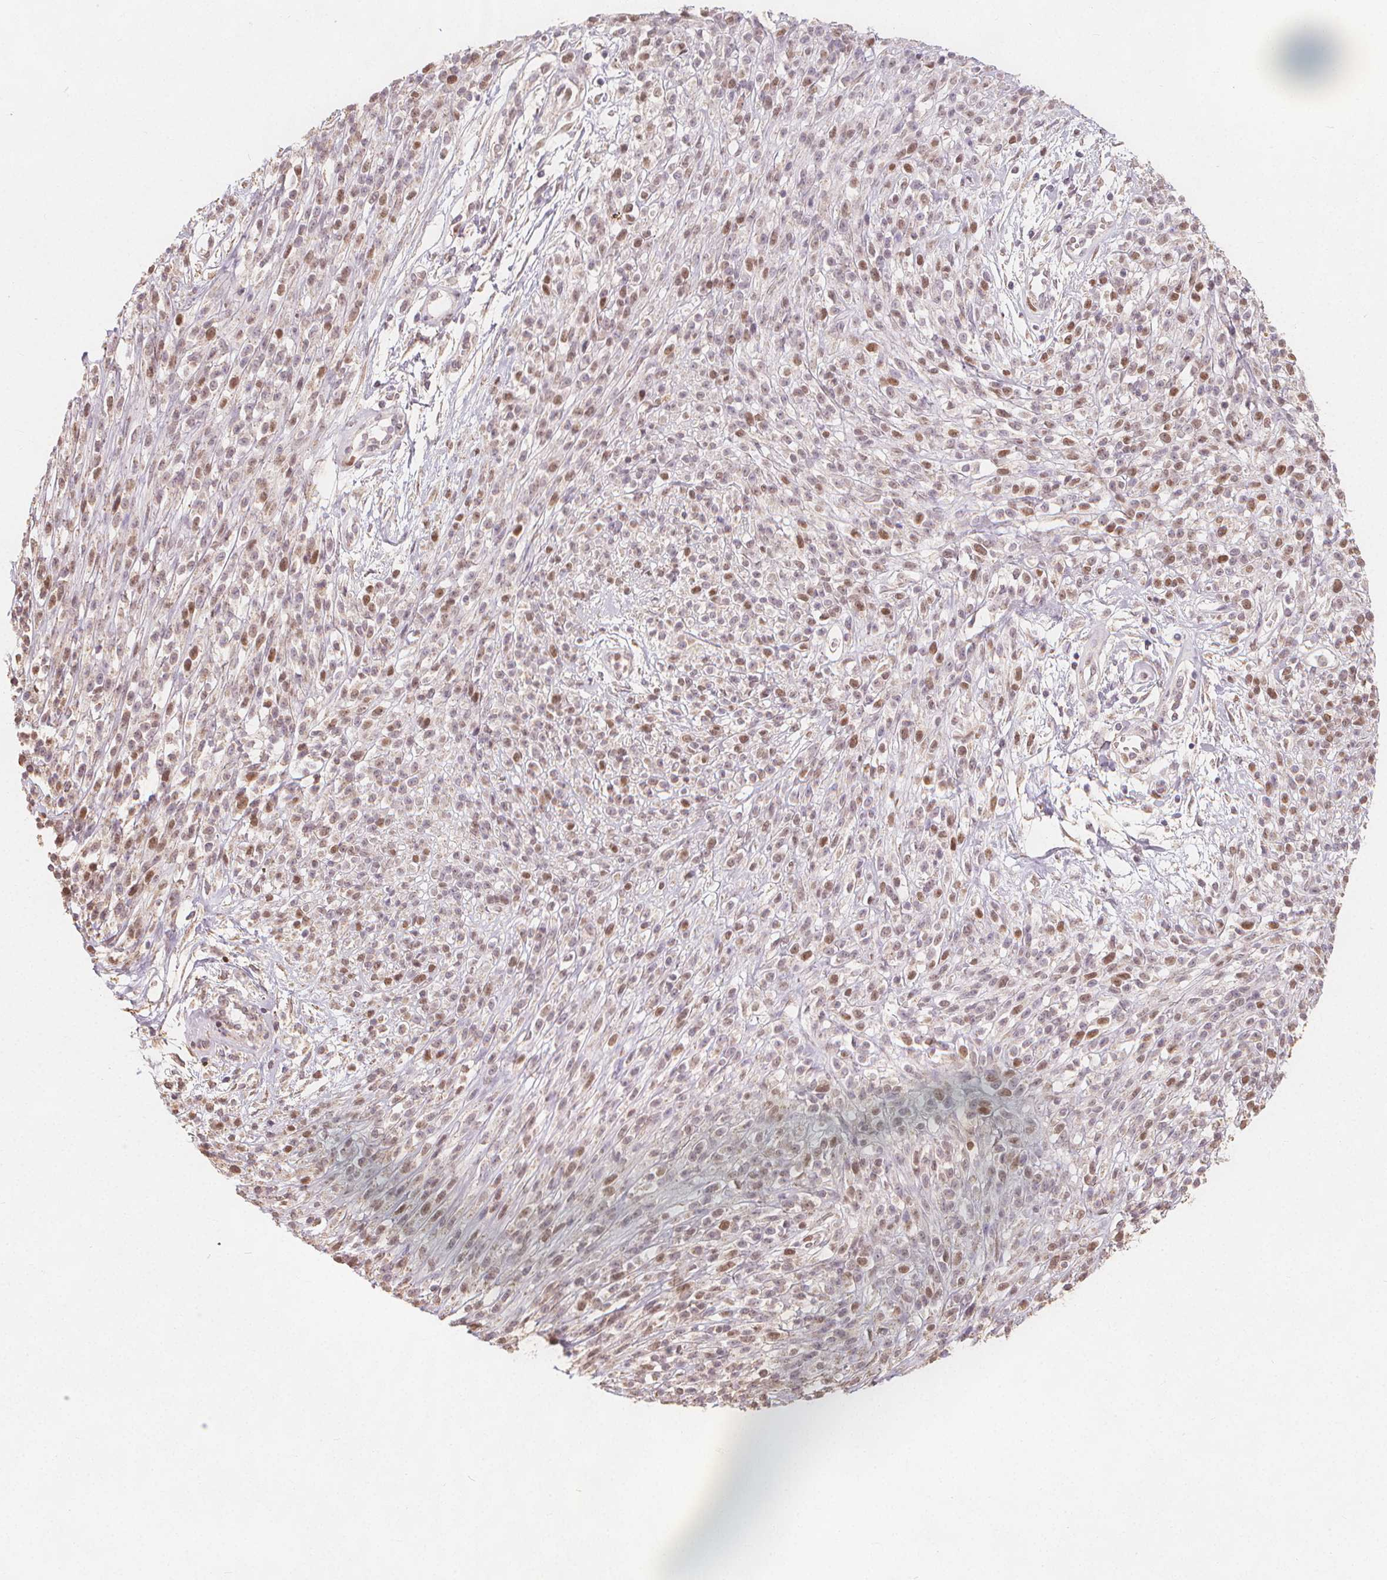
{"staining": {"intensity": "moderate", "quantity": "25%-75%", "location": "nuclear"}, "tissue": "melanoma", "cell_type": "Tumor cells", "image_type": "cancer", "snomed": [{"axis": "morphology", "description": "Malignant melanoma, NOS"}, {"axis": "topography", "description": "Skin"}, {"axis": "topography", "description": "Skin of trunk"}], "caption": "Human malignant melanoma stained with a brown dye reveals moderate nuclear positive expression in approximately 25%-75% of tumor cells.", "gene": "TIPIN", "patient": {"sex": "male", "age": 74}}